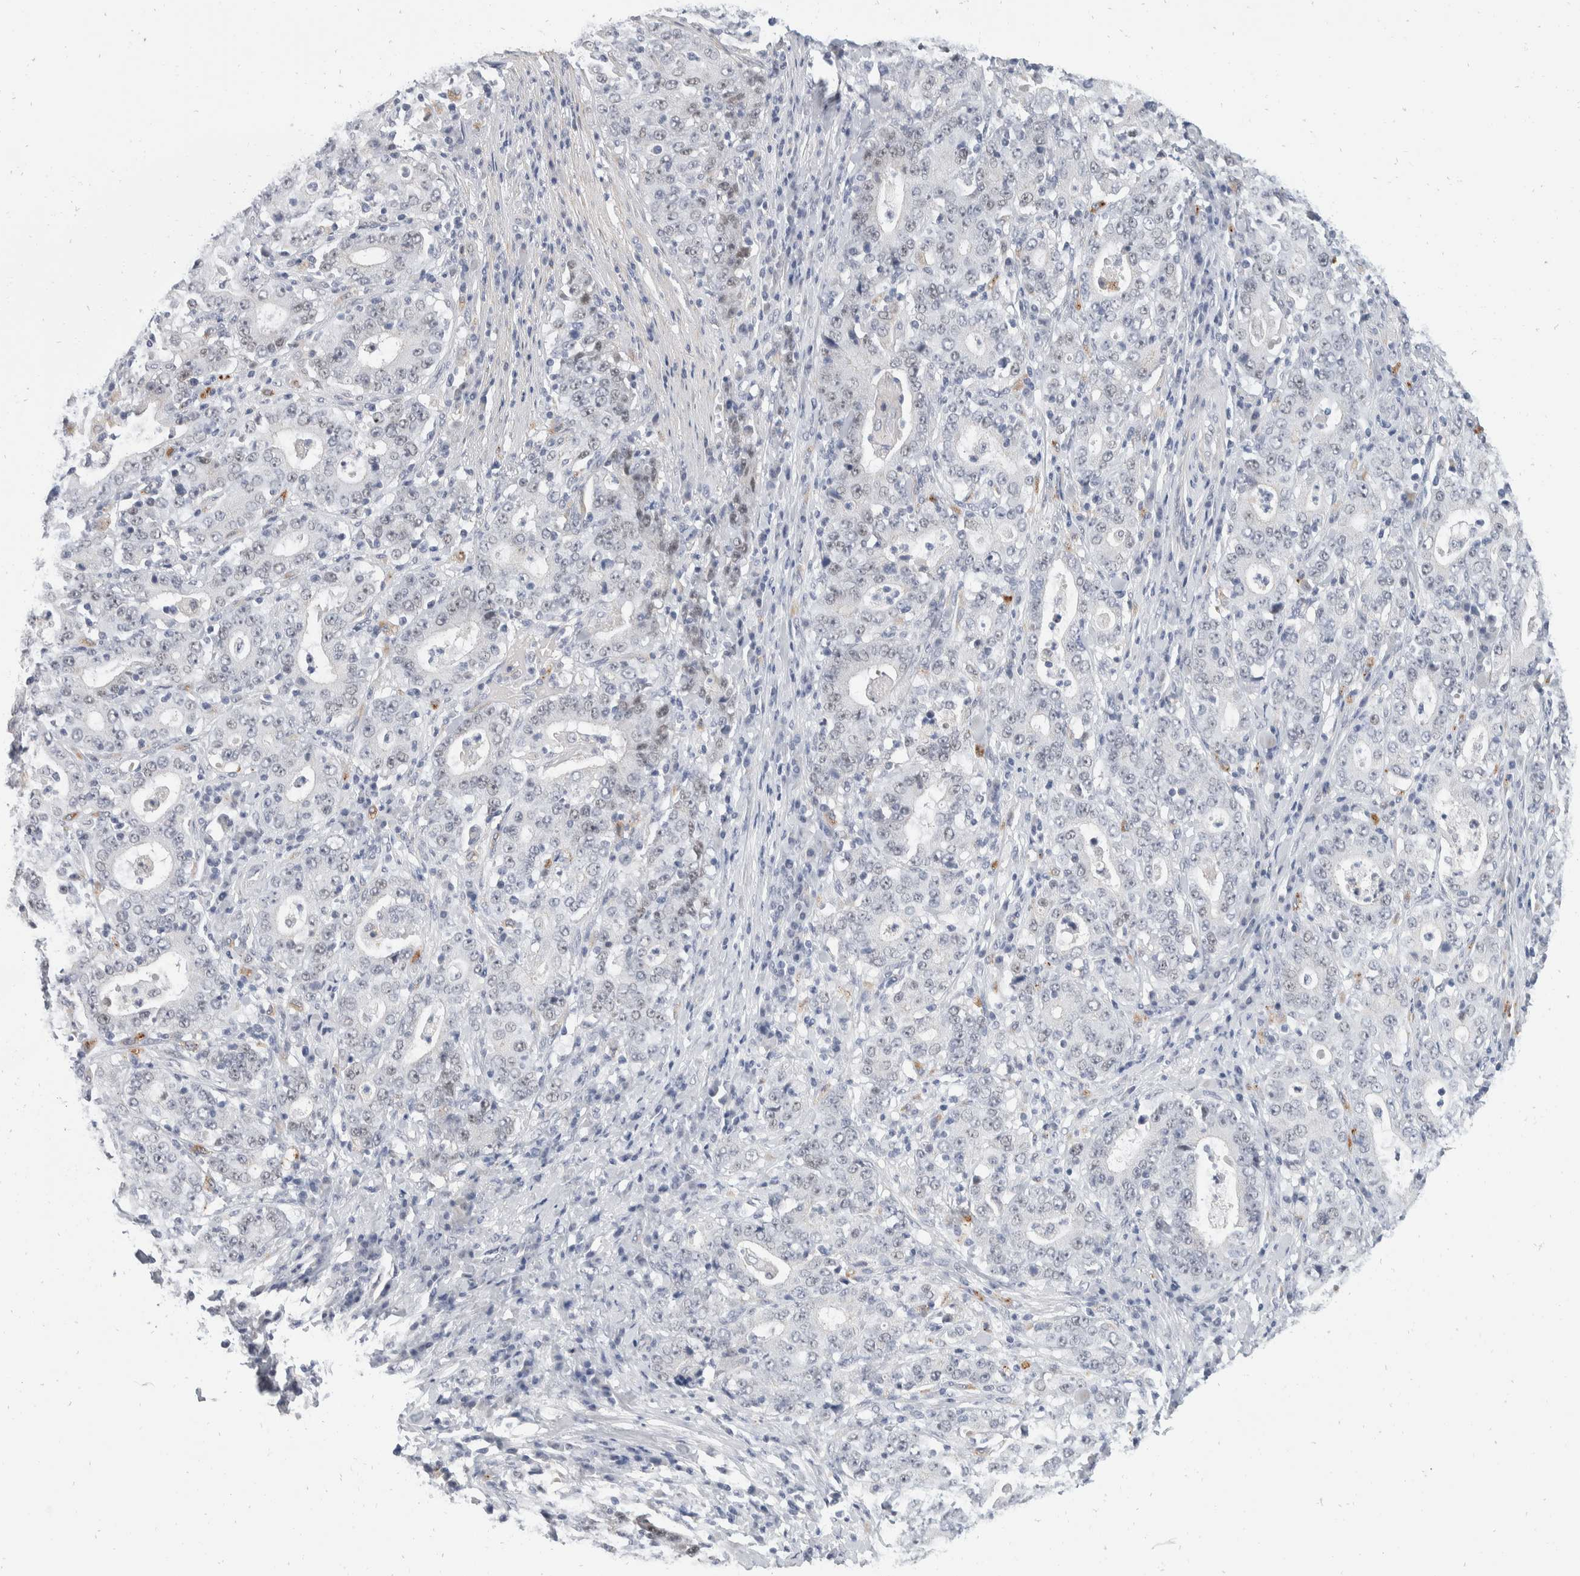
{"staining": {"intensity": "negative", "quantity": "none", "location": "none"}, "tissue": "stomach cancer", "cell_type": "Tumor cells", "image_type": "cancer", "snomed": [{"axis": "morphology", "description": "Normal tissue, NOS"}, {"axis": "morphology", "description": "Adenocarcinoma, NOS"}, {"axis": "topography", "description": "Stomach, upper"}, {"axis": "topography", "description": "Stomach"}], "caption": "This is an immunohistochemistry histopathology image of human adenocarcinoma (stomach). There is no positivity in tumor cells.", "gene": "CATSPERD", "patient": {"sex": "male", "age": 59}}